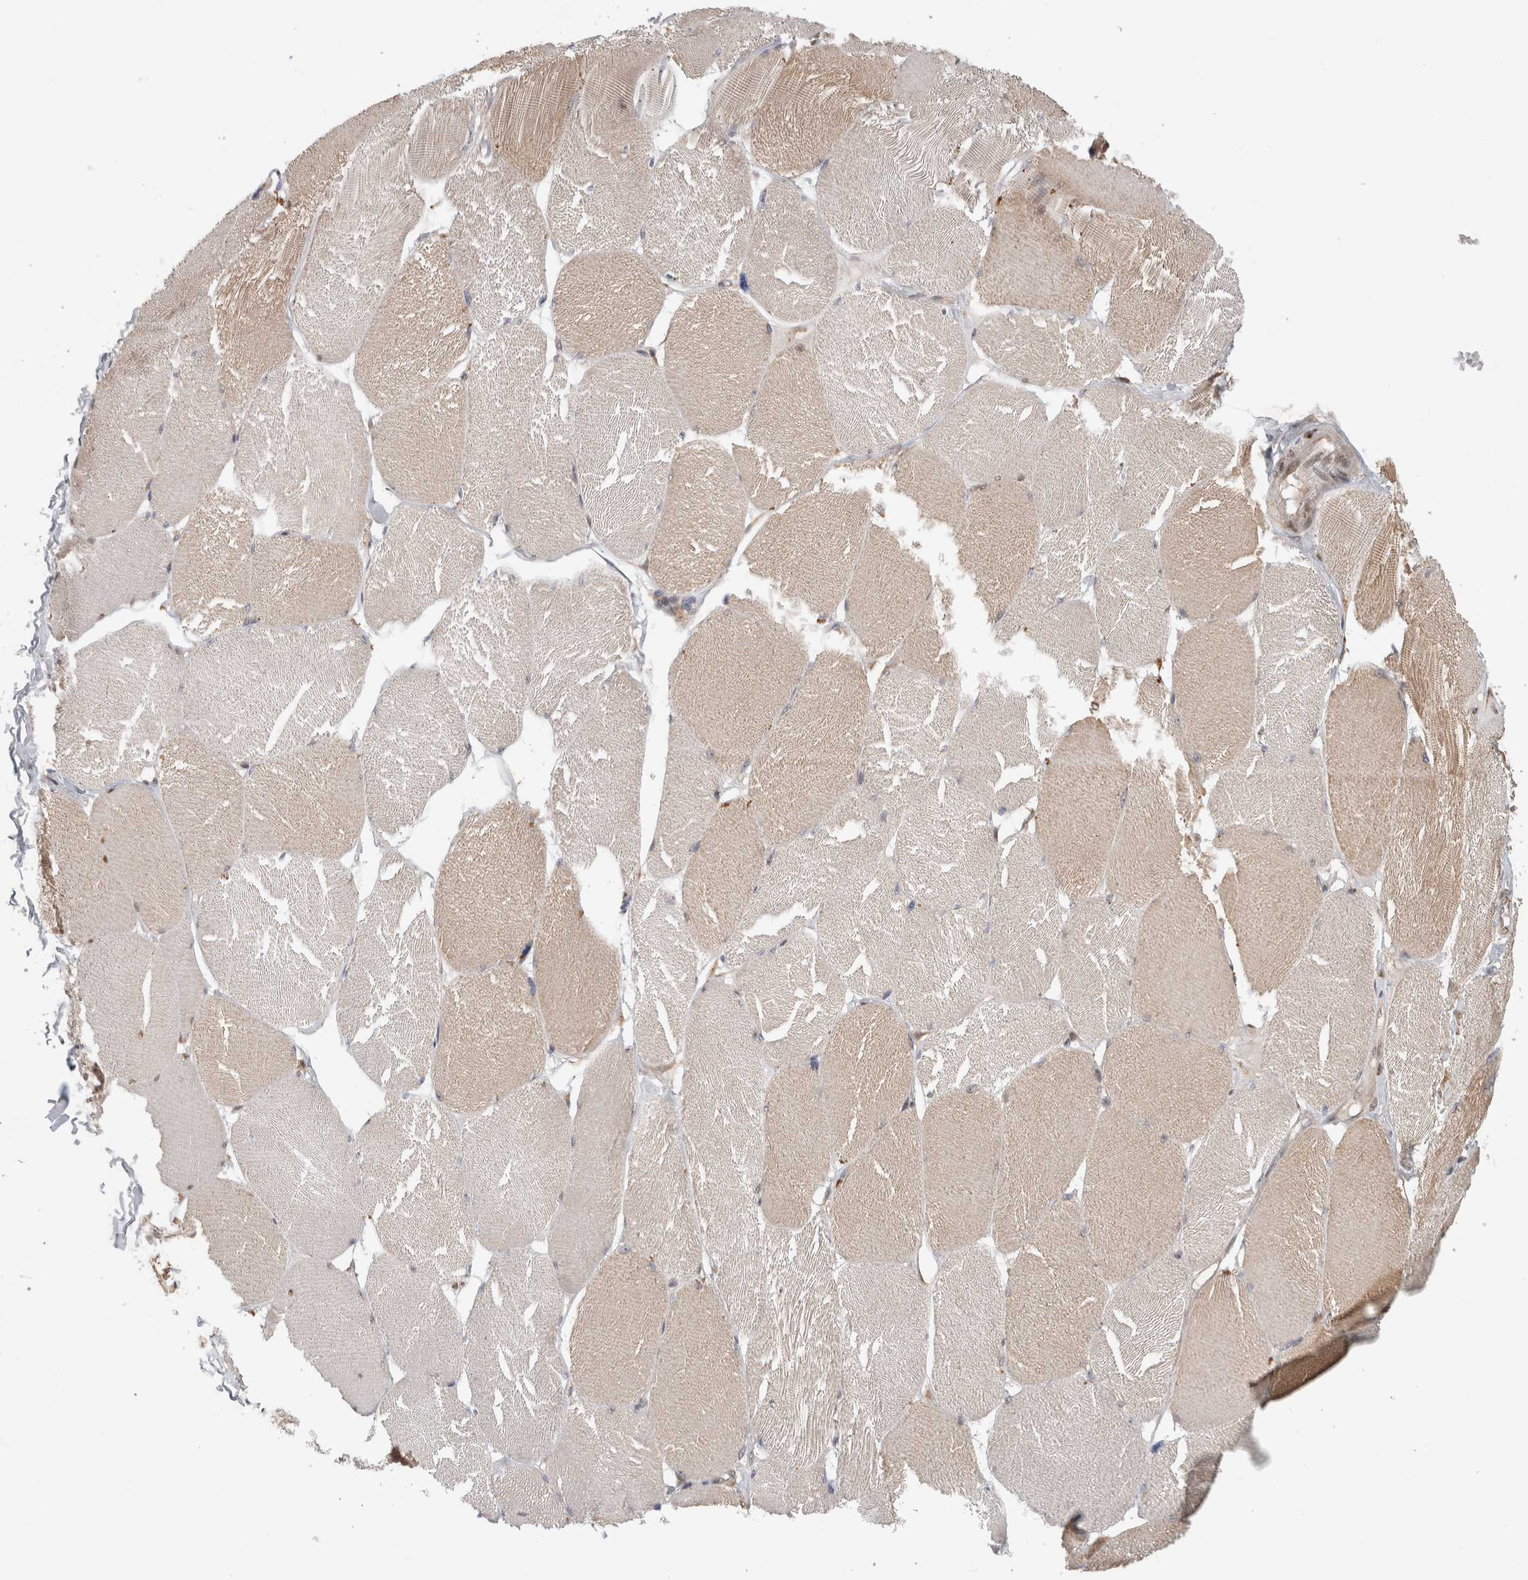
{"staining": {"intensity": "weak", "quantity": ">75%", "location": "cytoplasmic/membranous"}, "tissue": "skeletal muscle", "cell_type": "Myocytes", "image_type": "normal", "snomed": [{"axis": "morphology", "description": "Normal tissue, NOS"}, {"axis": "topography", "description": "Skin"}, {"axis": "topography", "description": "Skeletal muscle"}], "caption": "This photomicrograph reveals immunohistochemistry (IHC) staining of unremarkable skeletal muscle, with low weak cytoplasmic/membranous staining in approximately >75% of myocytes.", "gene": "NAB2", "patient": {"sex": "male", "age": 83}}